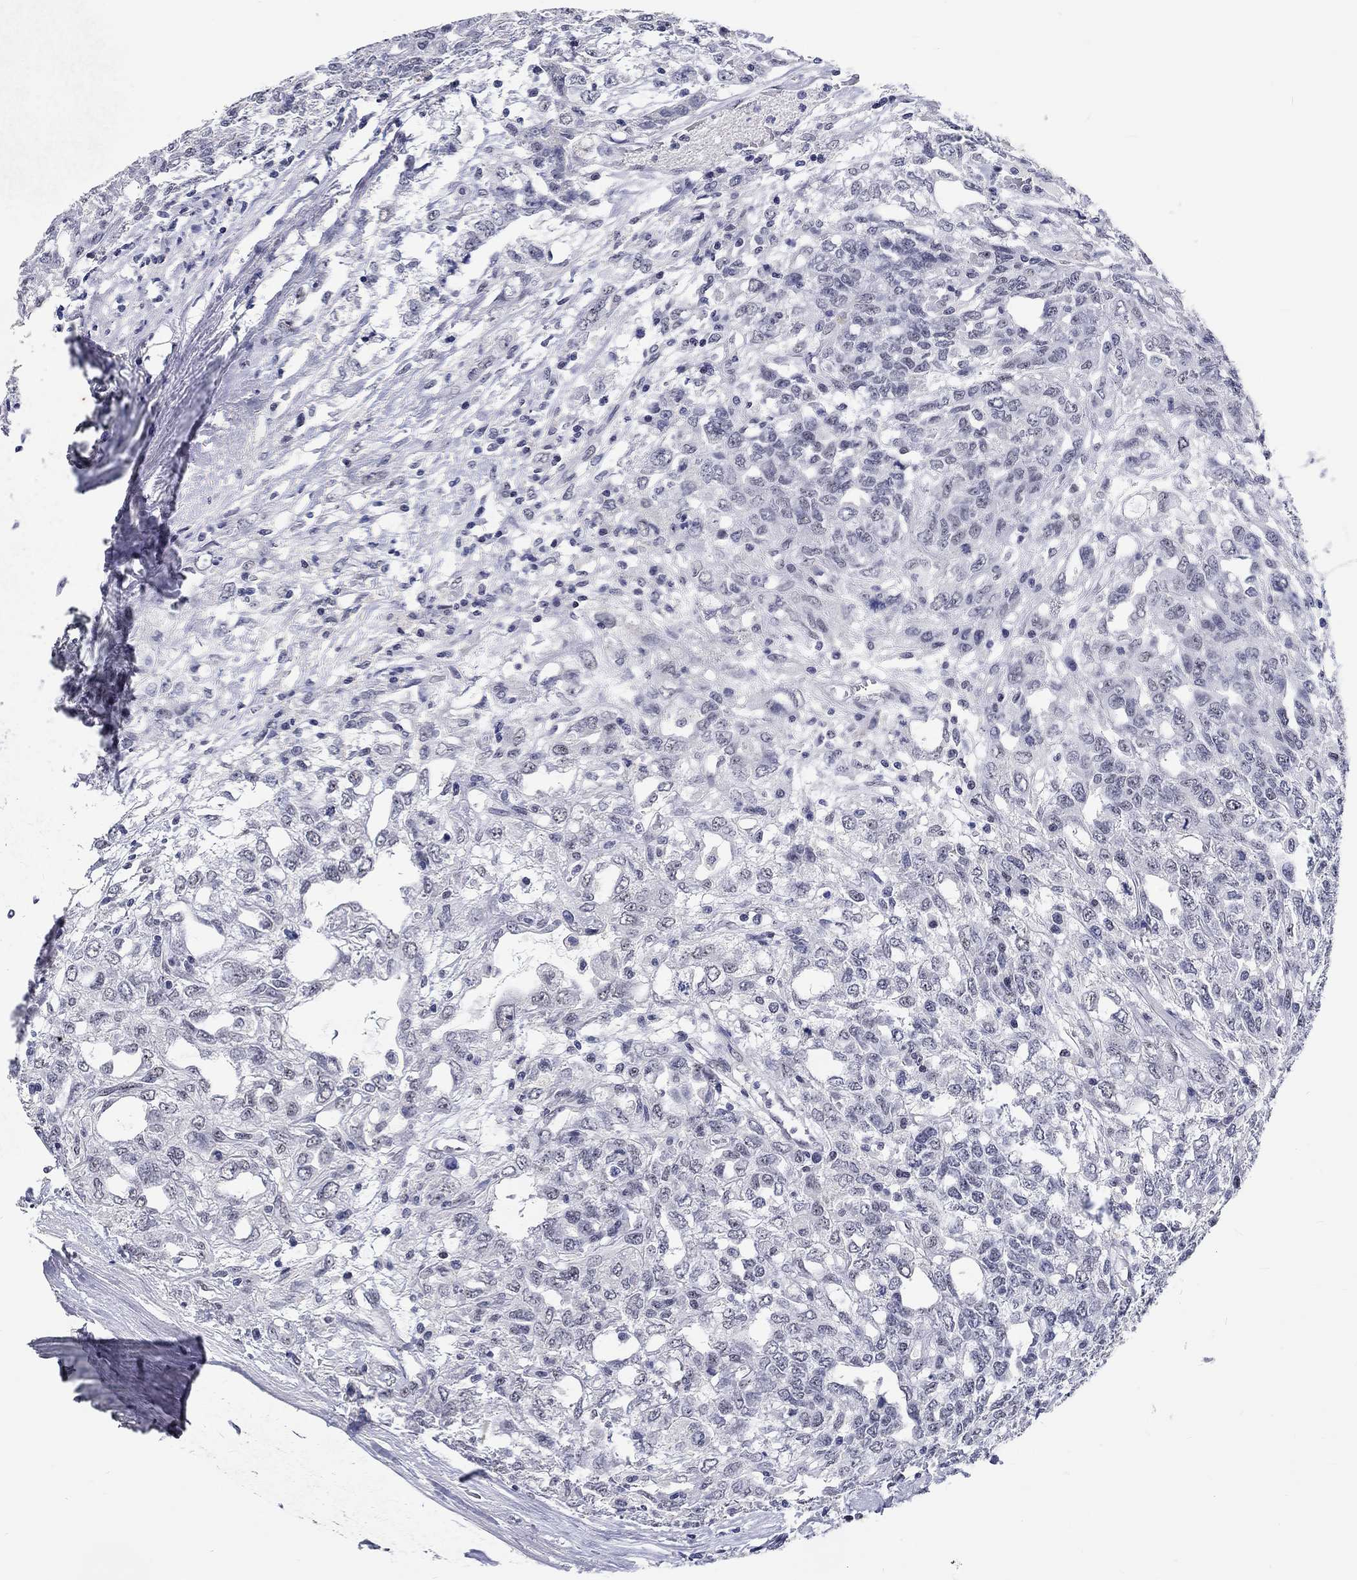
{"staining": {"intensity": "negative", "quantity": "none", "location": "none"}, "tissue": "testis cancer", "cell_type": "Tumor cells", "image_type": "cancer", "snomed": [{"axis": "morphology", "description": "Seminoma, NOS"}, {"axis": "topography", "description": "Testis"}], "caption": "IHC micrograph of neoplastic tissue: human testis cancer (seminoma) stained with DAB (3,3'-diaminobenzidine) demonstrates no significant protein staining in tumor cells. (Immunohistochemistry, brightfield microscopy, high magnification).", "gene": "GRIN1", "patient": {"sex": "male", "age": 52}}